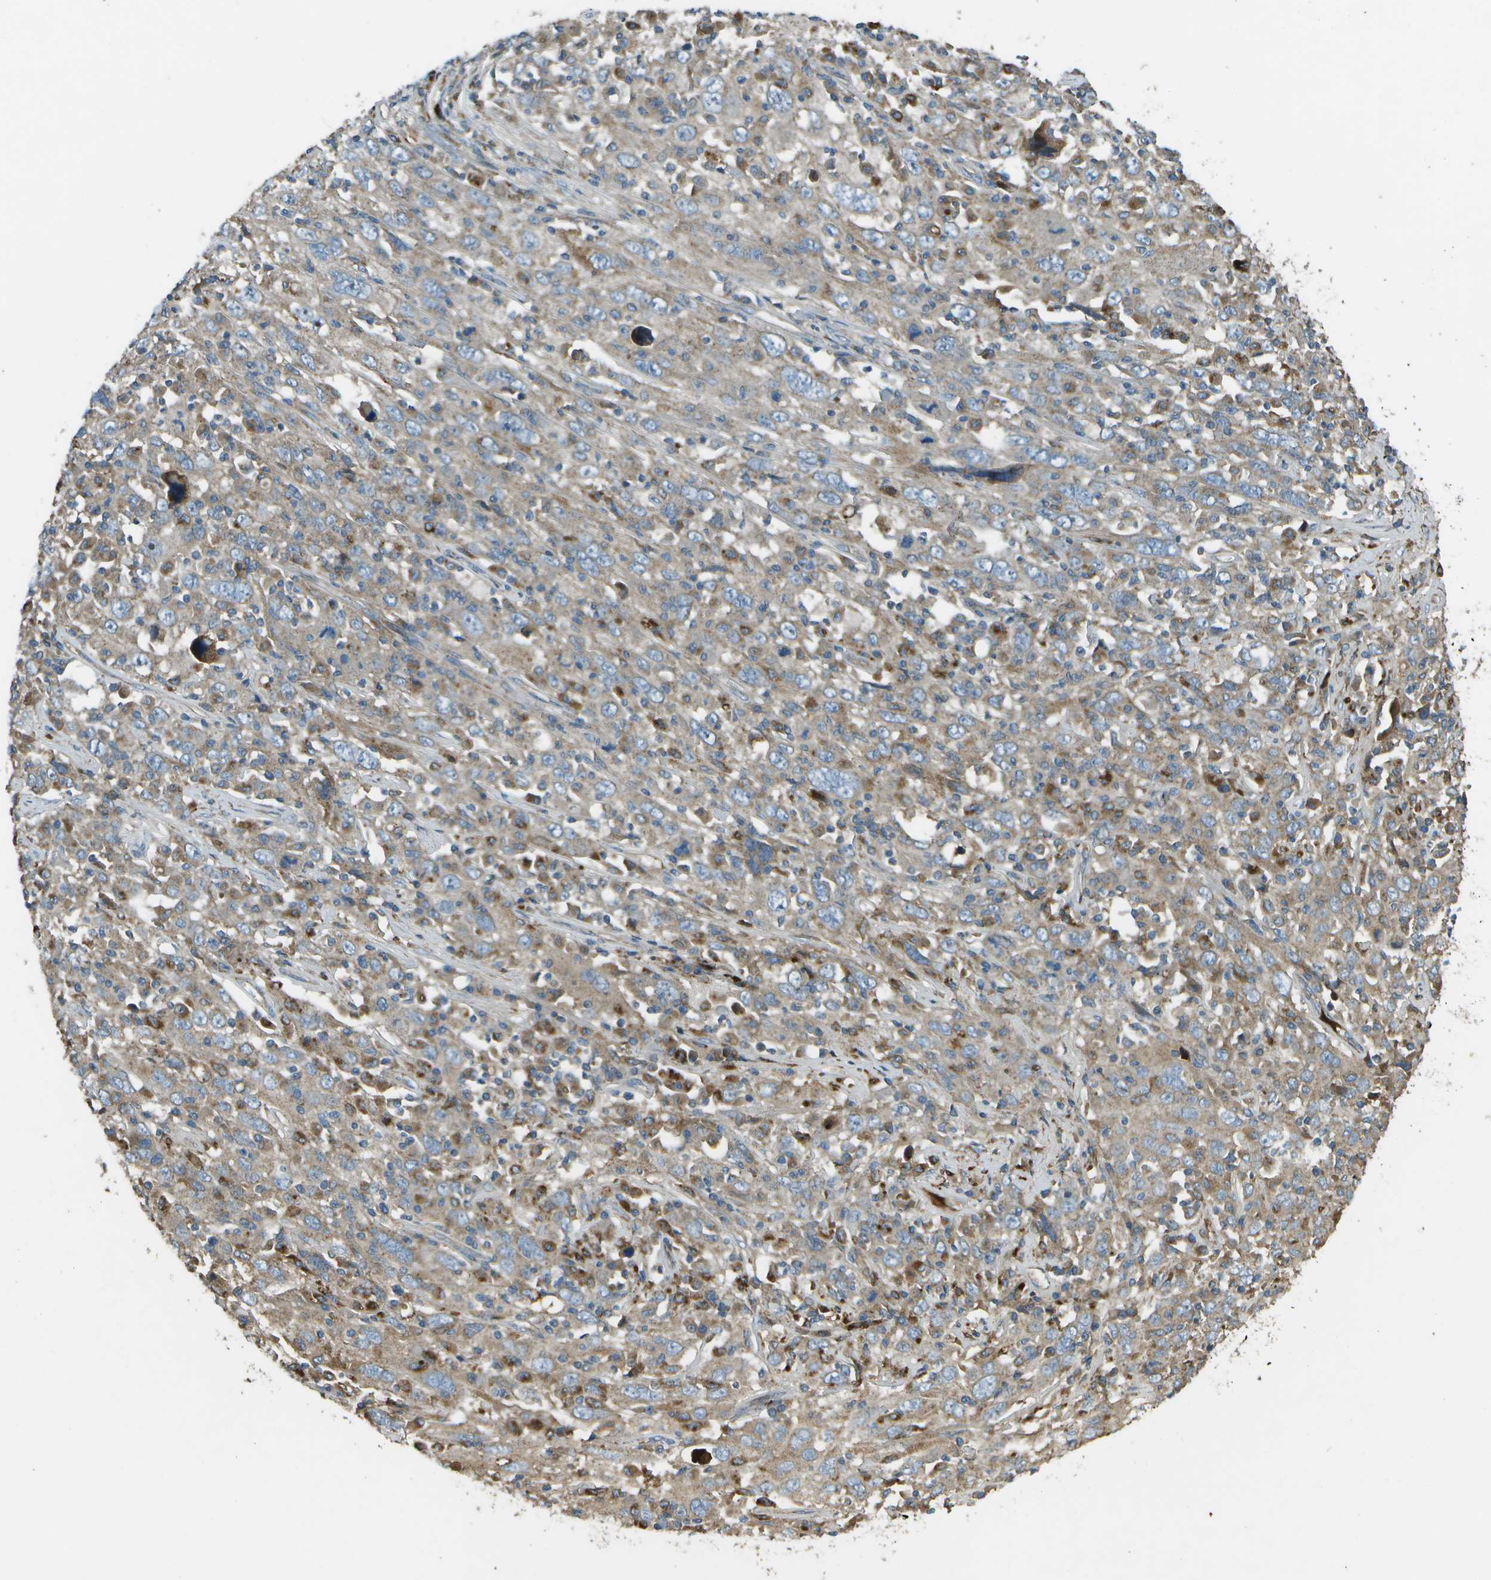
{"staining": {"intensity": "weak", "quantity": "25%-75%", "location": "cytoplasmic/membranous"}, "tissue": "cervical cancer", "cell_type": "Tumor cells", "image_type": "cancer", "snomed": [{"axis": "morphology", "description": "Squamous cell carcinoma, NOS"}, {"axis": "topography", "description": "Cervix"}], "caption": "Protein expression analysis of cervical cancer reveals weak cytoplasmic/membranous staining in about 25%-75% of tumor cells.", "gene": "PXYLP1", "patient": {"sex": "female", "age": 46}}